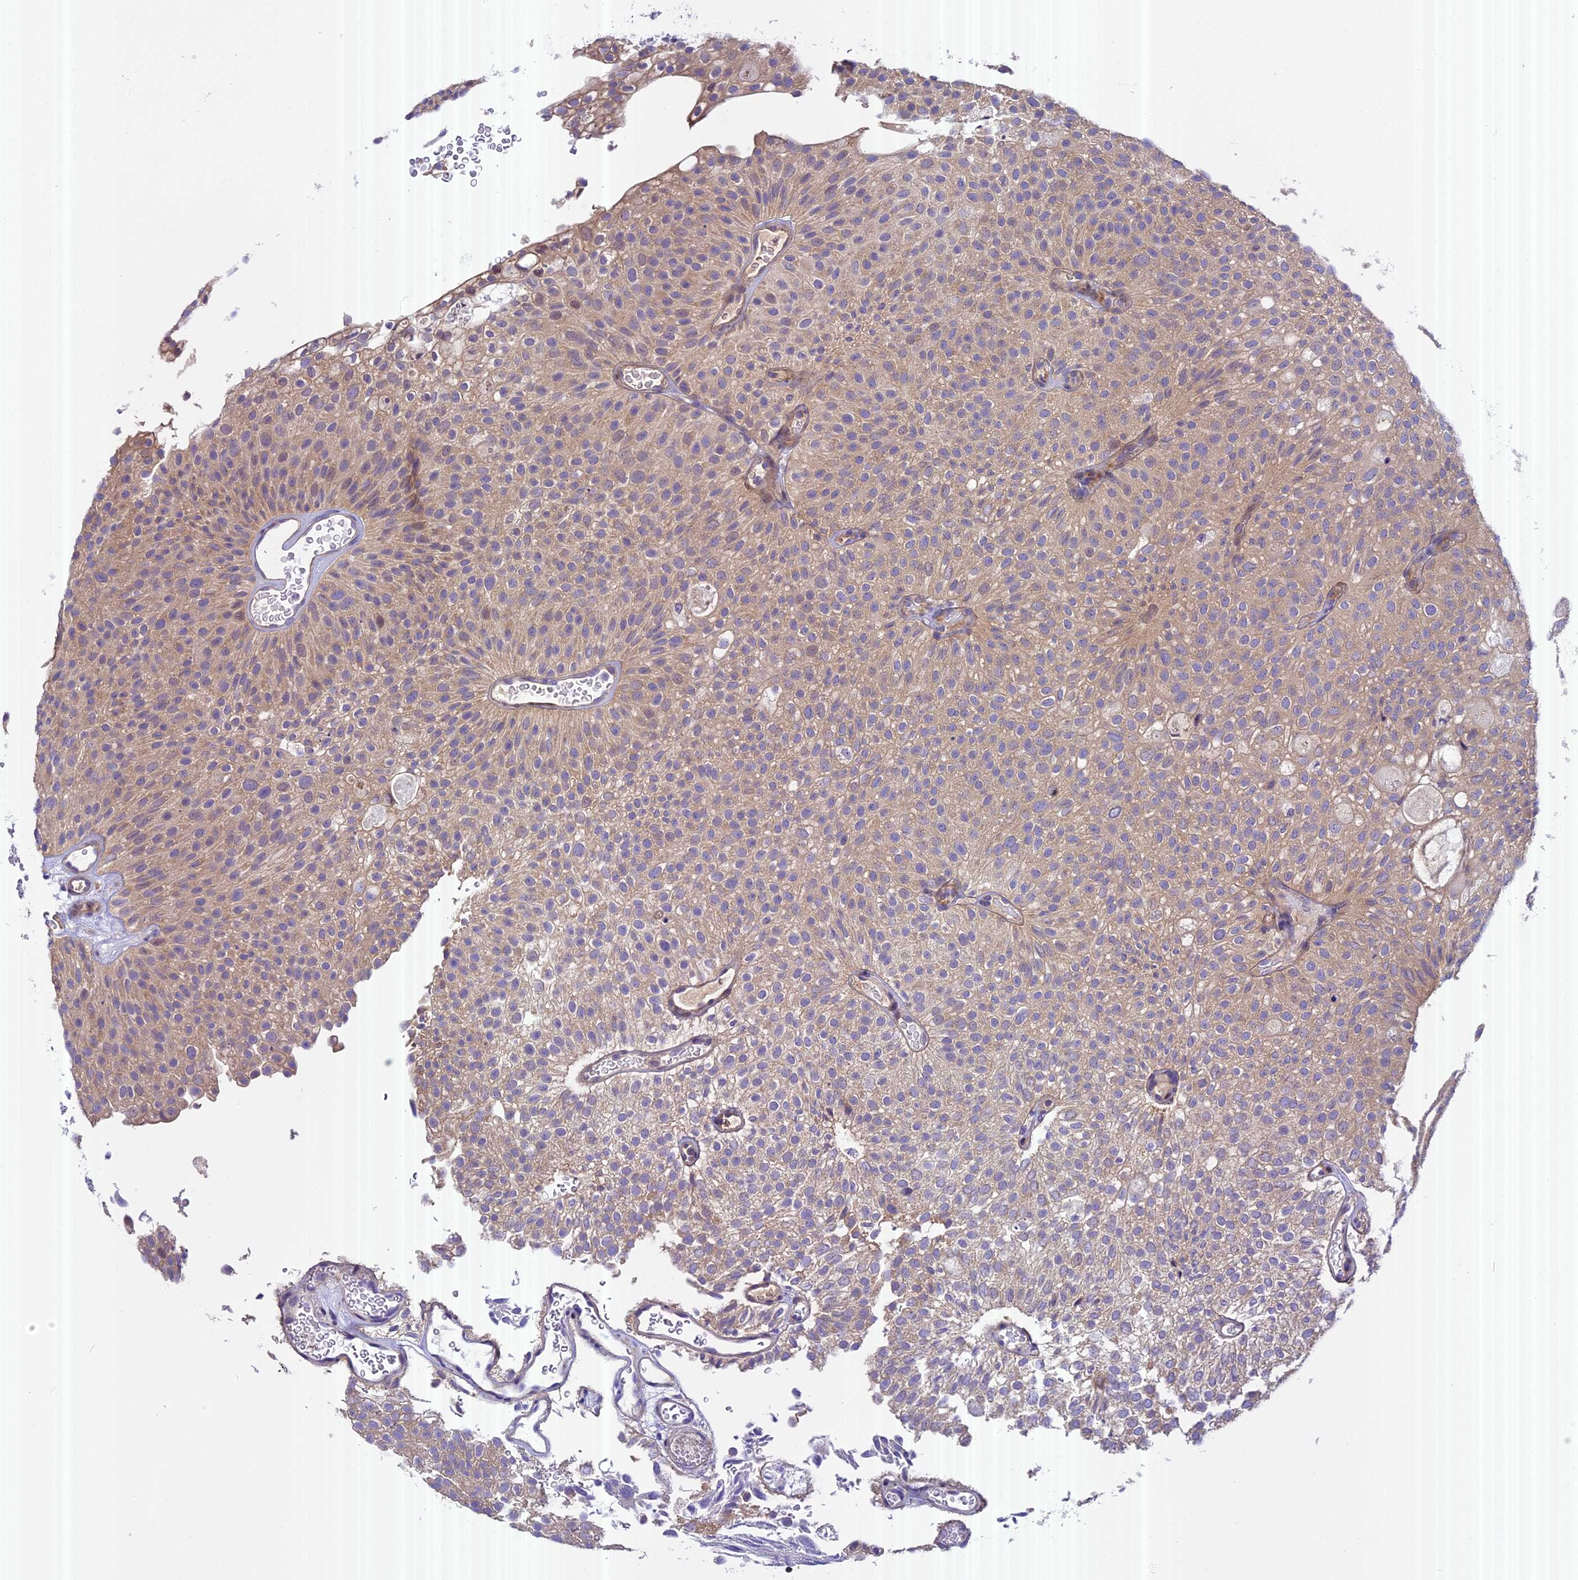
{"staining": {"intensity": "moderate", "quantity": "25%-75%", "location": "cytoplasmic/membranous"}, "tissue": "urothelial cancer", "cell_type": "Tumor cells", "image_type": "cancer", "snomed": [{"axis": "morphology", "description": "Urothelial carcinoma, Low grade"}, {"axis": "topography", "description": "Urinary bladder"}], "caption": "Tumor cells display medium levels of moderate cytoplasmic/membranous staining in approximately 25%-75% of cells in human urothelial carcinoma (low-grade). (Stains: DAB in brown, nuclei in blue, Microscopy: brightfield microscopy at high magnification).", "gene": "FAM98C", "patient": {"sex": "male", "age": 78}}